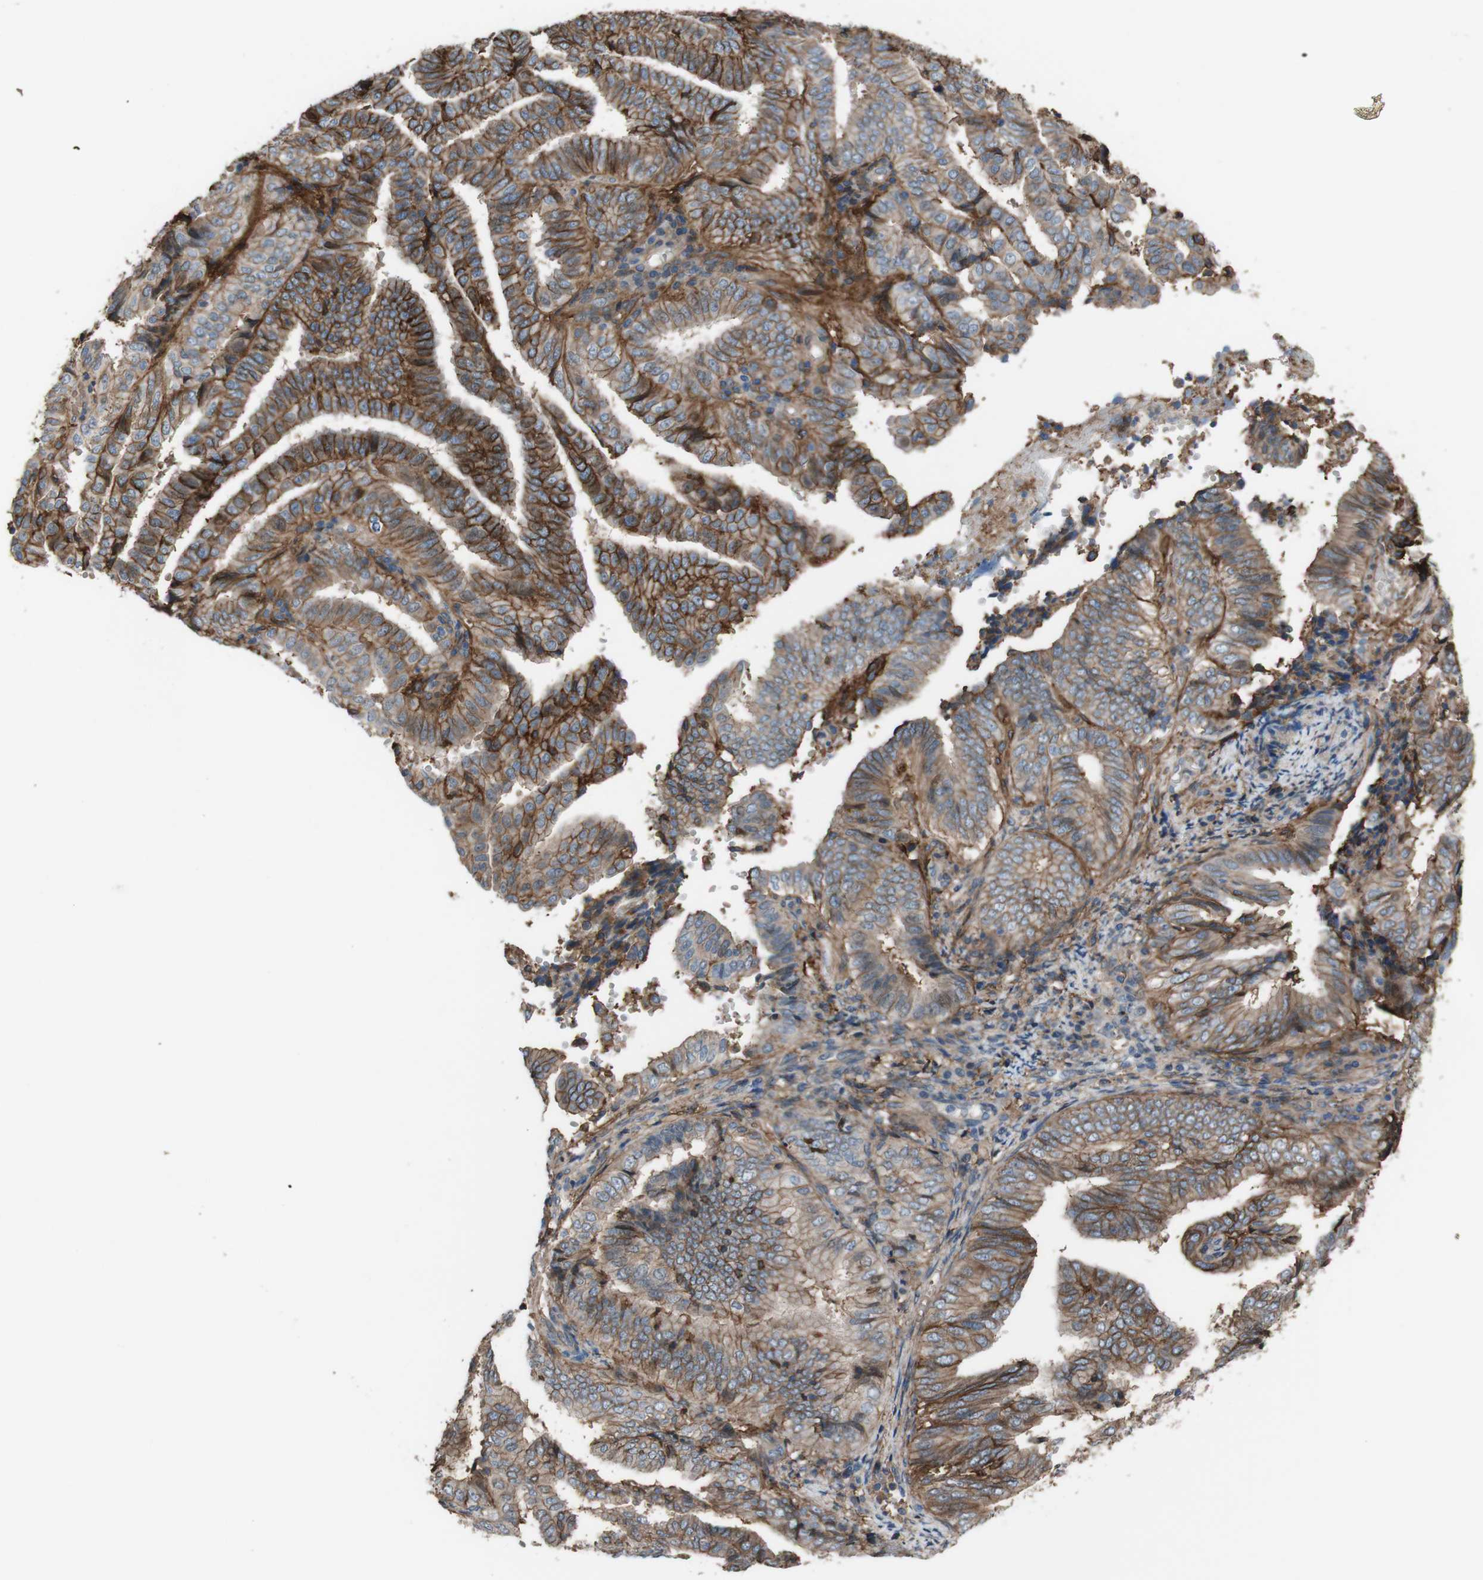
{"staining": {"intensity": "moderate", "quantity": ">75%", "location": "cytoplasmic/membranous"}, "tissue": "endometrial cancer", "cell_type": "Tumor cells", "image_type": "cancer", "snomed": [{"axis": "morphology", "description": "Adenocarcinoma, NOS"}, {"axis": "topography", "description": "Endometrium"}], "caption": "Protein staining reveals moderate cytoplasmic/membranous positivity in approximately >75% of tumor cells in endometrial cancer. The staining was performed using DAB (3,3'-diaminobenzidine) to visualize the protein expression in brown, while the nuclei were stained in blue with hematoxylin (Magnification: 20x).", "gene": "ATP2B1", "patient": {"sex": "female", "age": 58}}